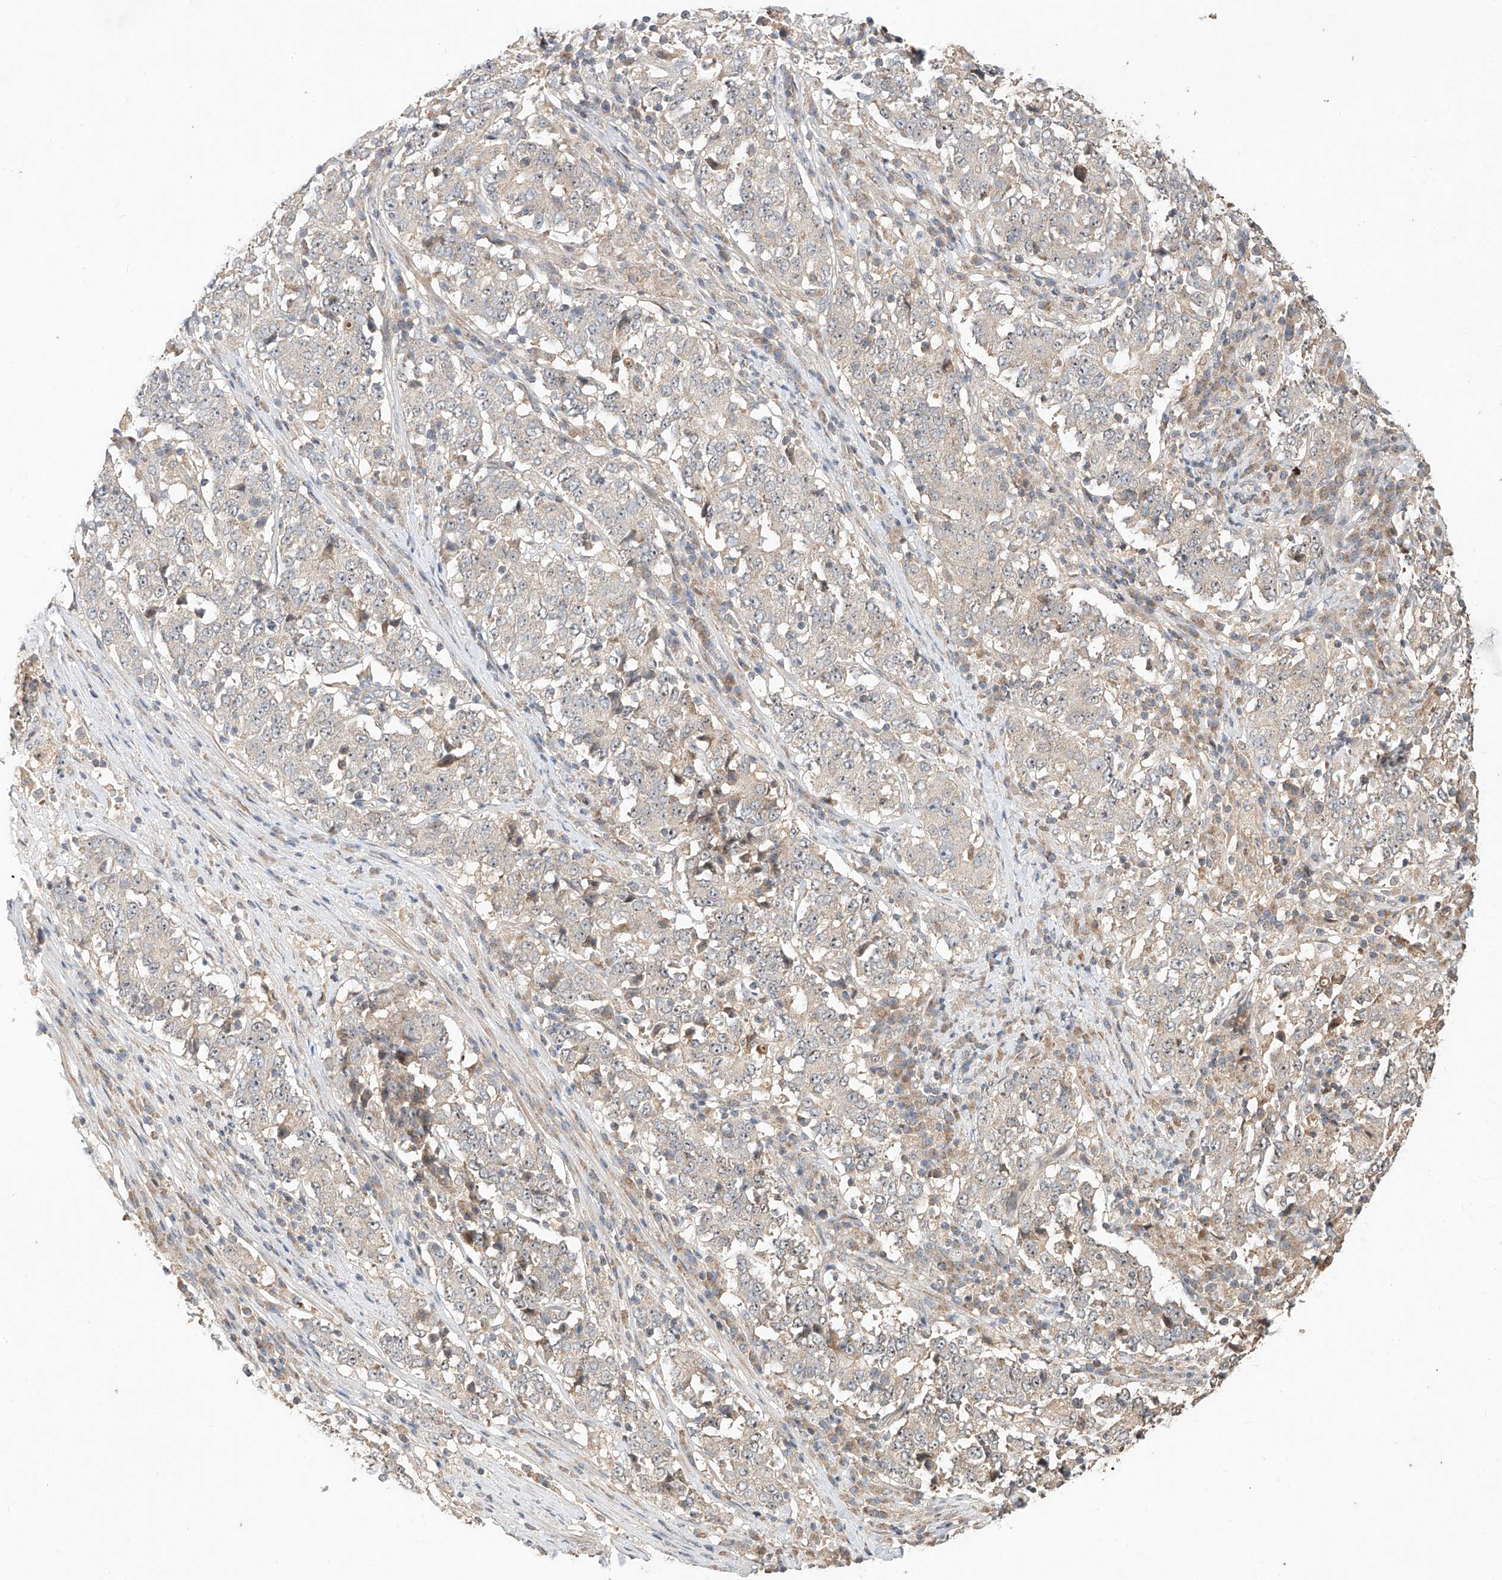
{"staining": {"intensity": "negative", "quantity": "none", "location": "none"}, "tissue": "stomach cancer", "cell_type": "Tumor cells", "image_type": "cancer", "snomed": [{"axis": "morphology", "description": "Adenocarcinoma, NOS"}, {"axis": "topography", "description": "Stomach"}], "caption": "An immunohistochemistry image of stomach adenocarcinoma is shown. There is no staining in tumor cells of stomach adenocarcinoma.", "gene": "TMEM61", "patient": {"sex": "male", "age": 59}}